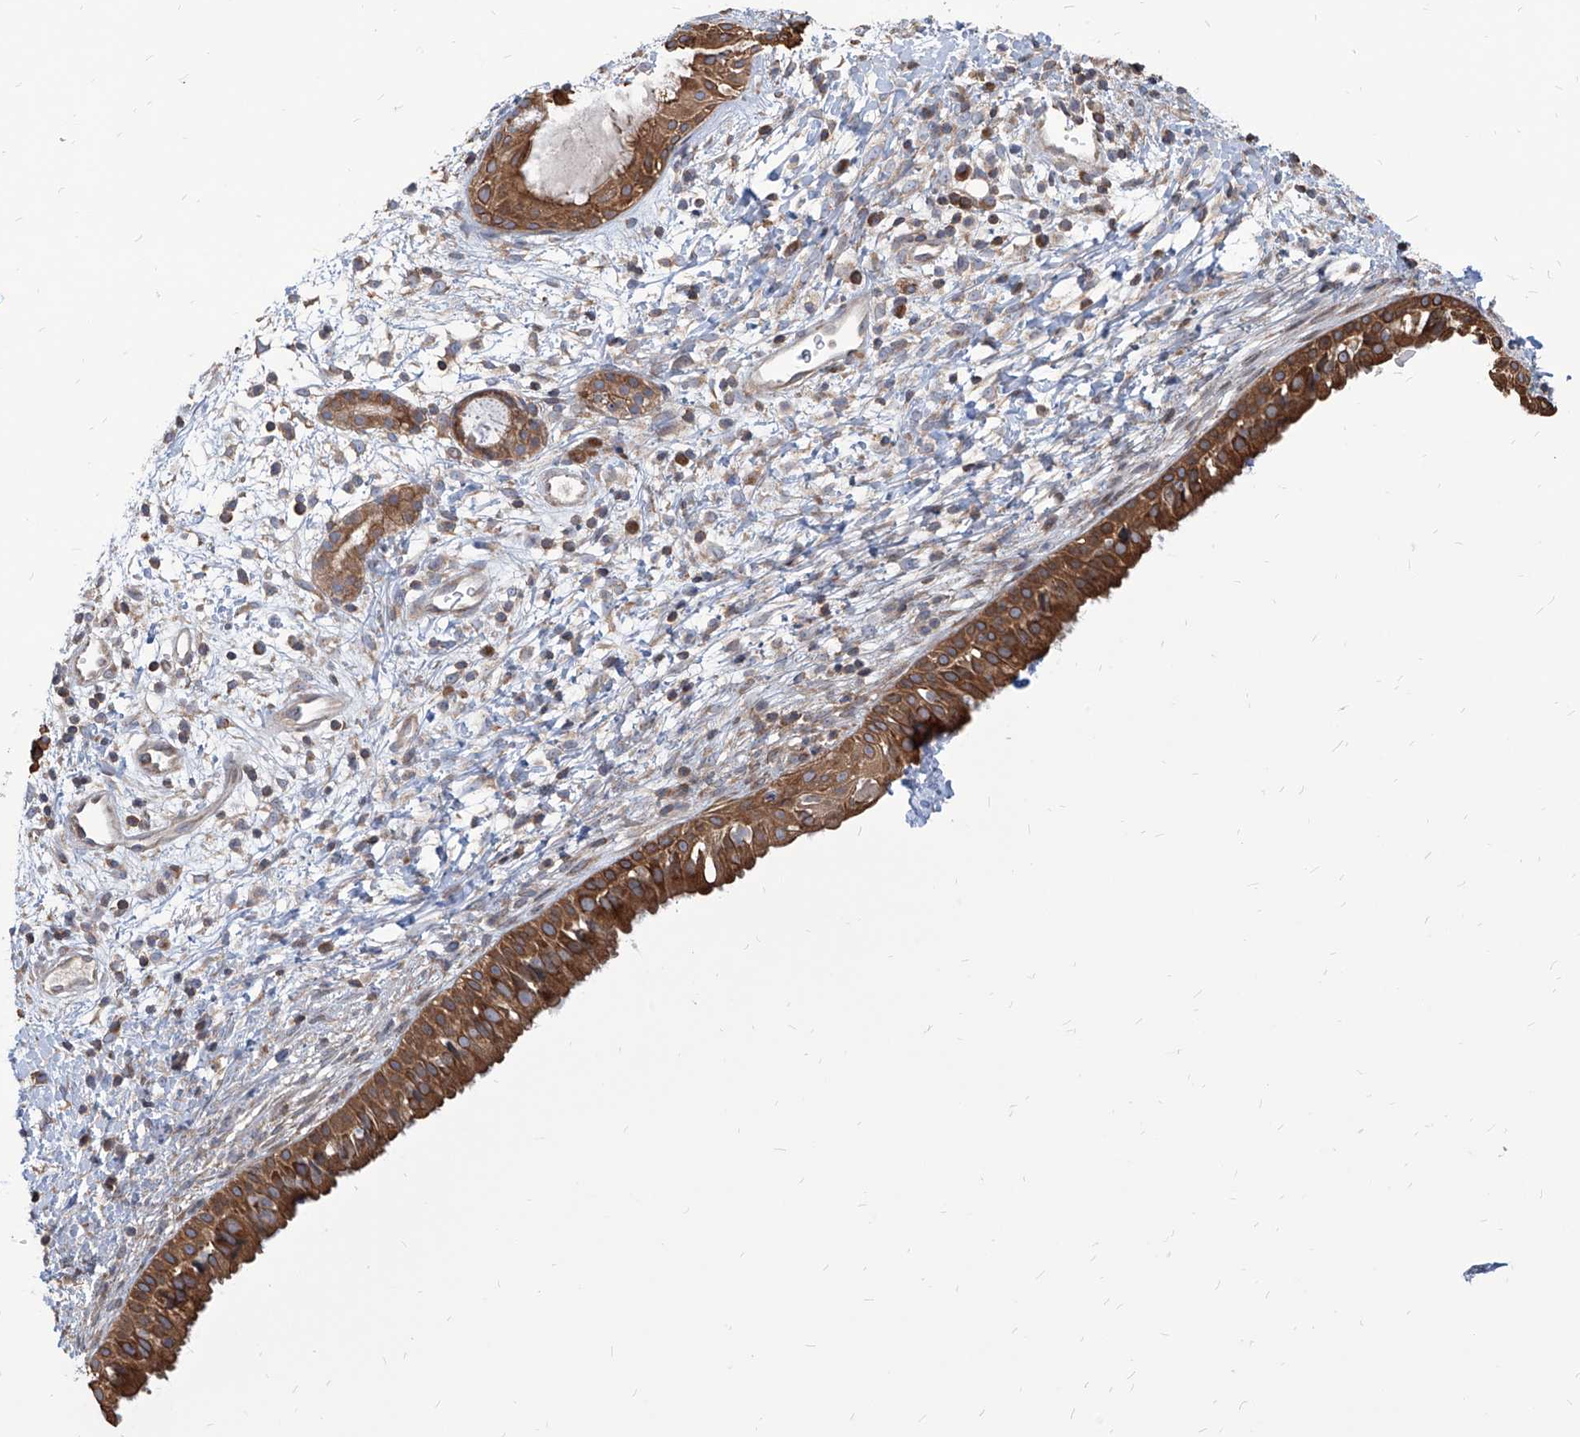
{"staining": {"intensity": "strong", "quantity": ">75%", "location": "cytoplasmic/membranous"}, "tissue": "nasopharynx", "cell_type": "Respiratory epithelial cells", "image_type": "normal", "snomed": [{"axis": "morphology", "description": "Normal tissue, NOS"}, {"axis": "topography", "description": "Nasopharynx"}], "caption": "A high amount of strong cytoplasmic/membranous positivity is present in approximately >75% of respiratory epithelial cells in benign nasopharynx.", "gene": "FAM83B", "patient": {"sex": "male", "age": 22}}